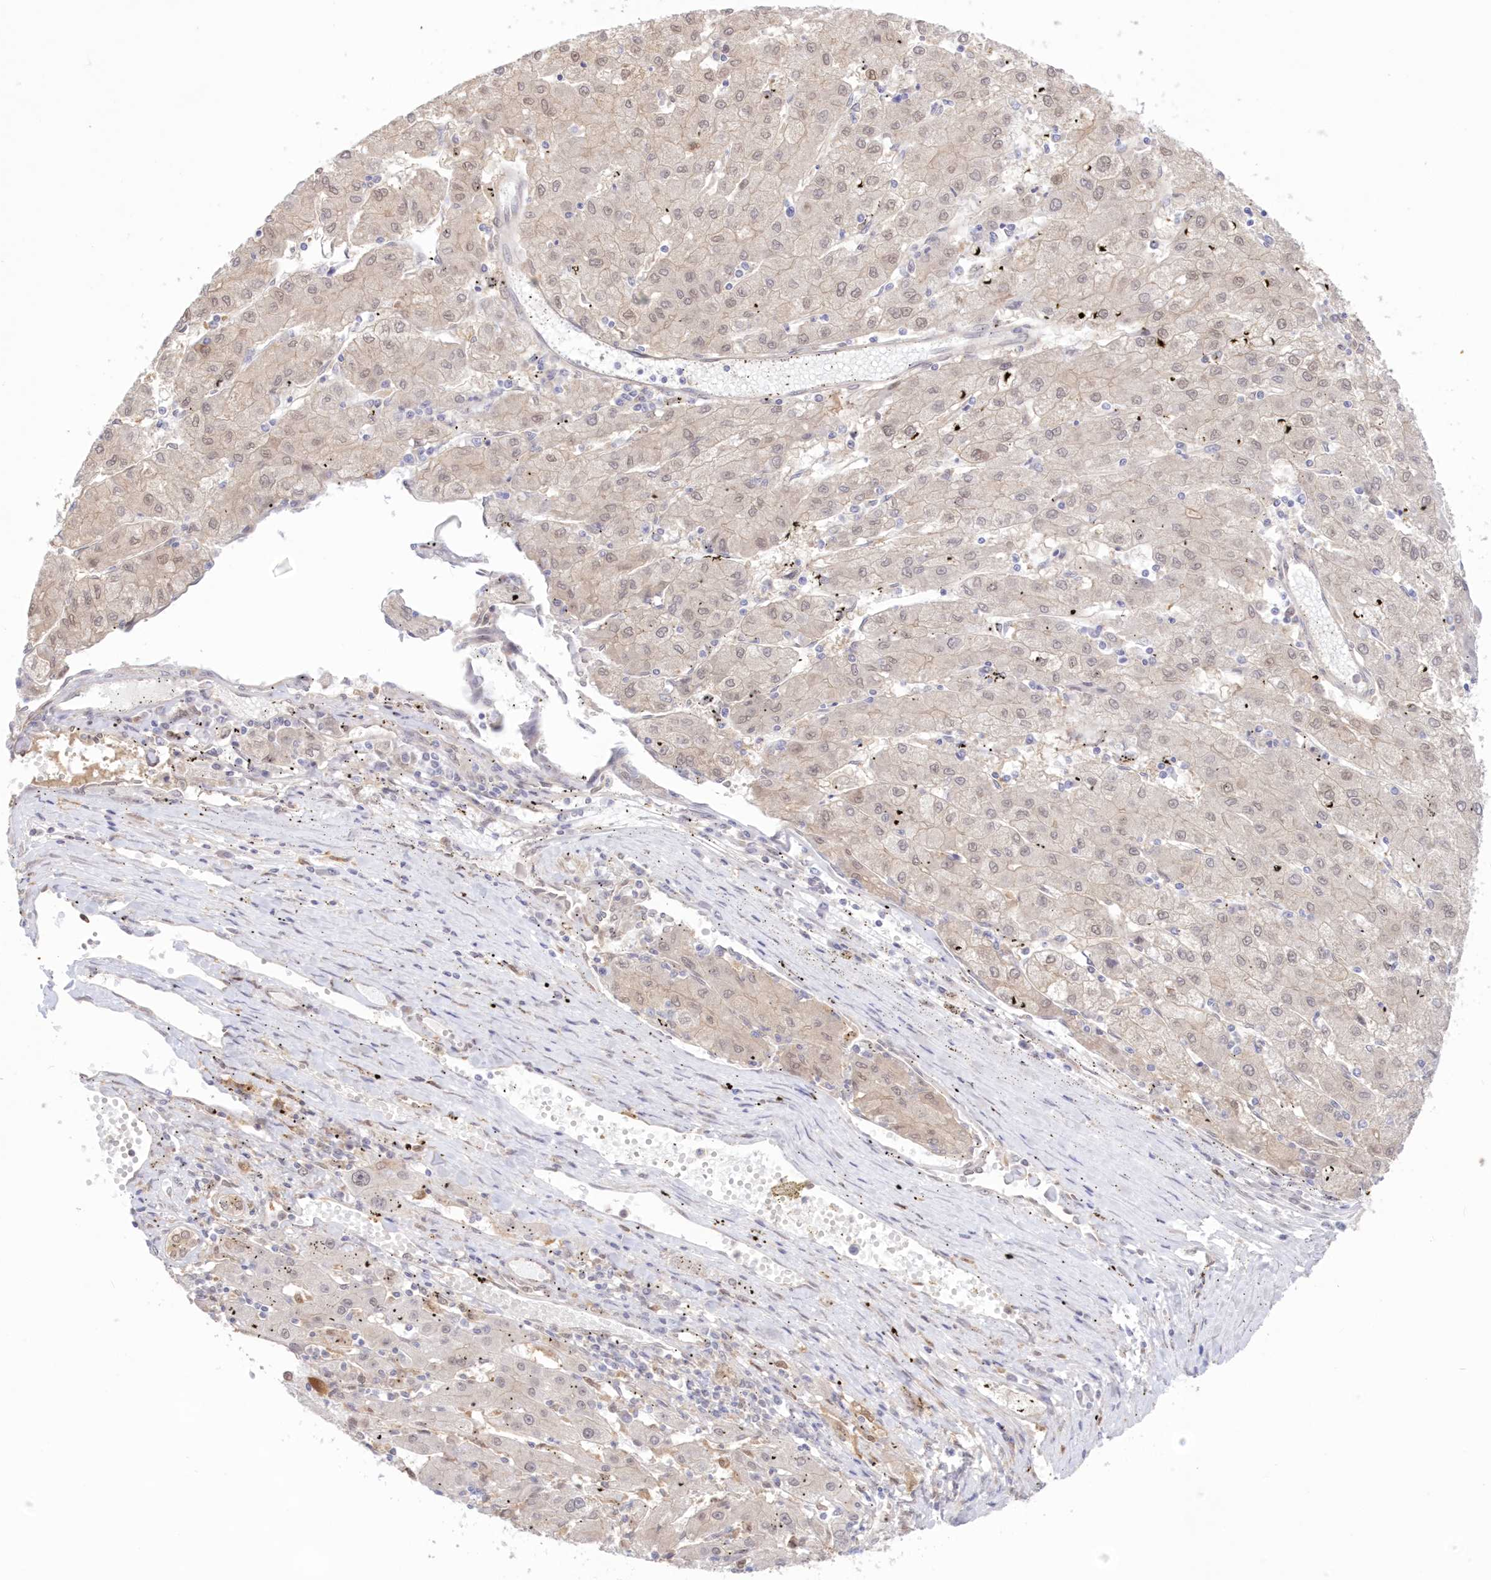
{"staining": {"intensity": "weak", "quantity": ">75%", "location": "nuclear"}, "tissue": "liver cancer", "cell_type": "Tumor cells", "image_type": "cancer", "snomed": [{"axis": "morphology", "description": "Carcinoma, Hepatocellular, NOS"}, {"axis": "topography", "description": "Liver"}], "caption": "Immunohistochemistry (IHC) staining of liver hepatocellular carcinoma, which displays low levels of weak nuclear staining in approximately >75% of tumor cells indicating weak nuclear protein expression. The staining was performed using DAB (brown) for protein detection and nuclei were counterstained in hematoxylin (blue).", "gene": "RNPEP", "patient": {"sex": "male", "age": 72}}